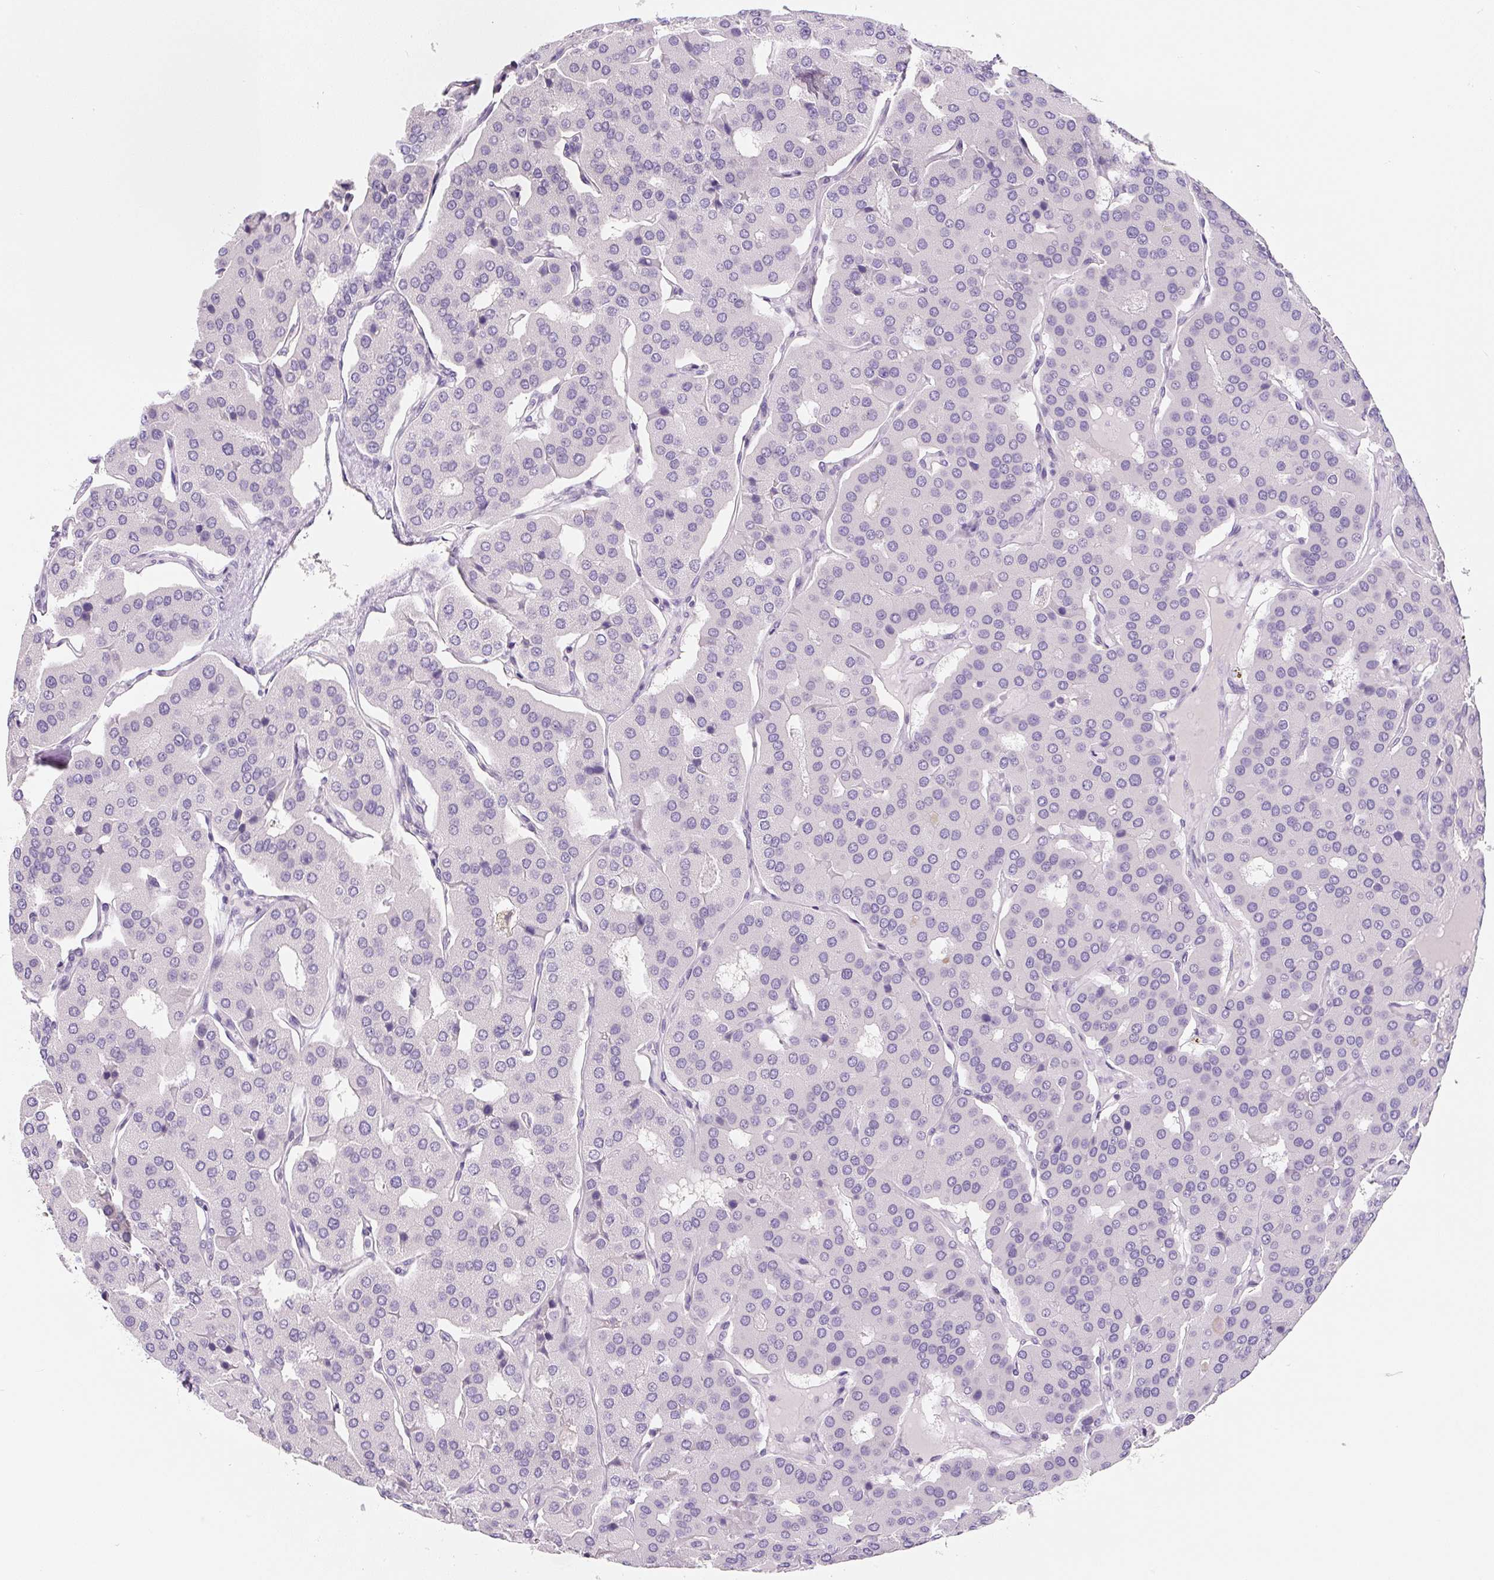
{"staining": {"intensity": "negative", "quantity": "none", "location": "none"}, "tissue": "parathyroid gland", "cell_type": "Glandular cells", "image_type": "normal", "snomed": [{"axis": "morphology", "description": "Normal tissue, NOS"}, {"axis": "morphology", "description": "Adenoma, NOS"}, {"axis": "topography", "description": "Parathyroid gland"}], "caption": "This is a photomicrograph of IHC staining of normal parathyroid gland, which shows no expression in glandular cells.", "gene": "PWWP3B", "patient": {"sex": "female", "age": 86}}